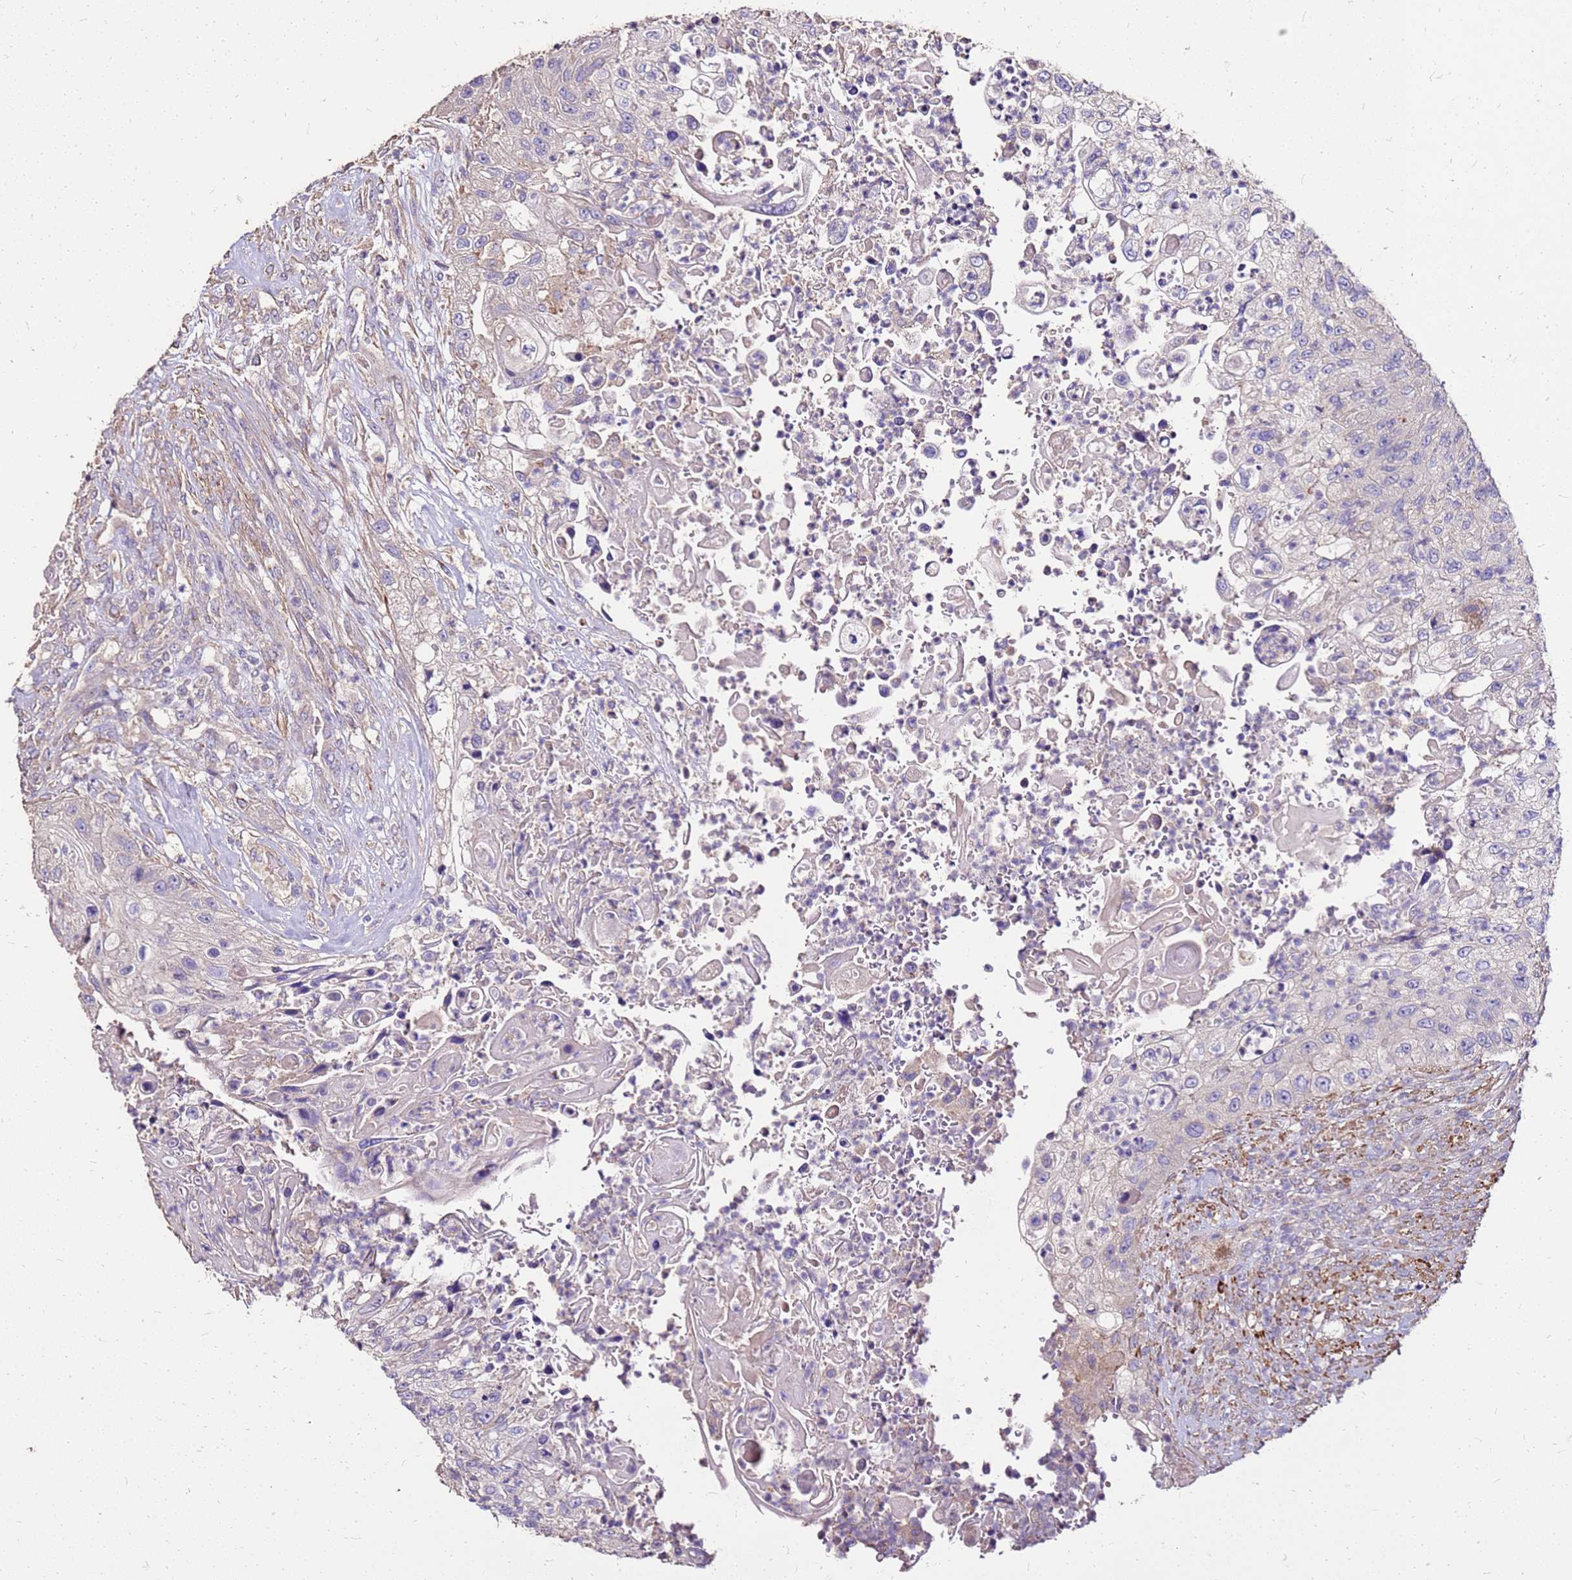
{"staining": {"intensity": "negative", "quantity": "none", "location": "none"}, "tissue": "urothelial cancer", "cell_type": "Tumor cells", "image_type": "cancer", "snomed": [{"axis": "morphology", "description": "Urothelial carcinoma, High grade"}, {"axis": "topography", "description": "Urinary bladder"}], "caption": "High power microscopy histopathology image of an IHC photomicrograph of urothelial carcinoma (high-grade), revealing no significant staining in tumor cells.", "gene": "EXD3", "patient": {"sex": "female", "age": 60}}